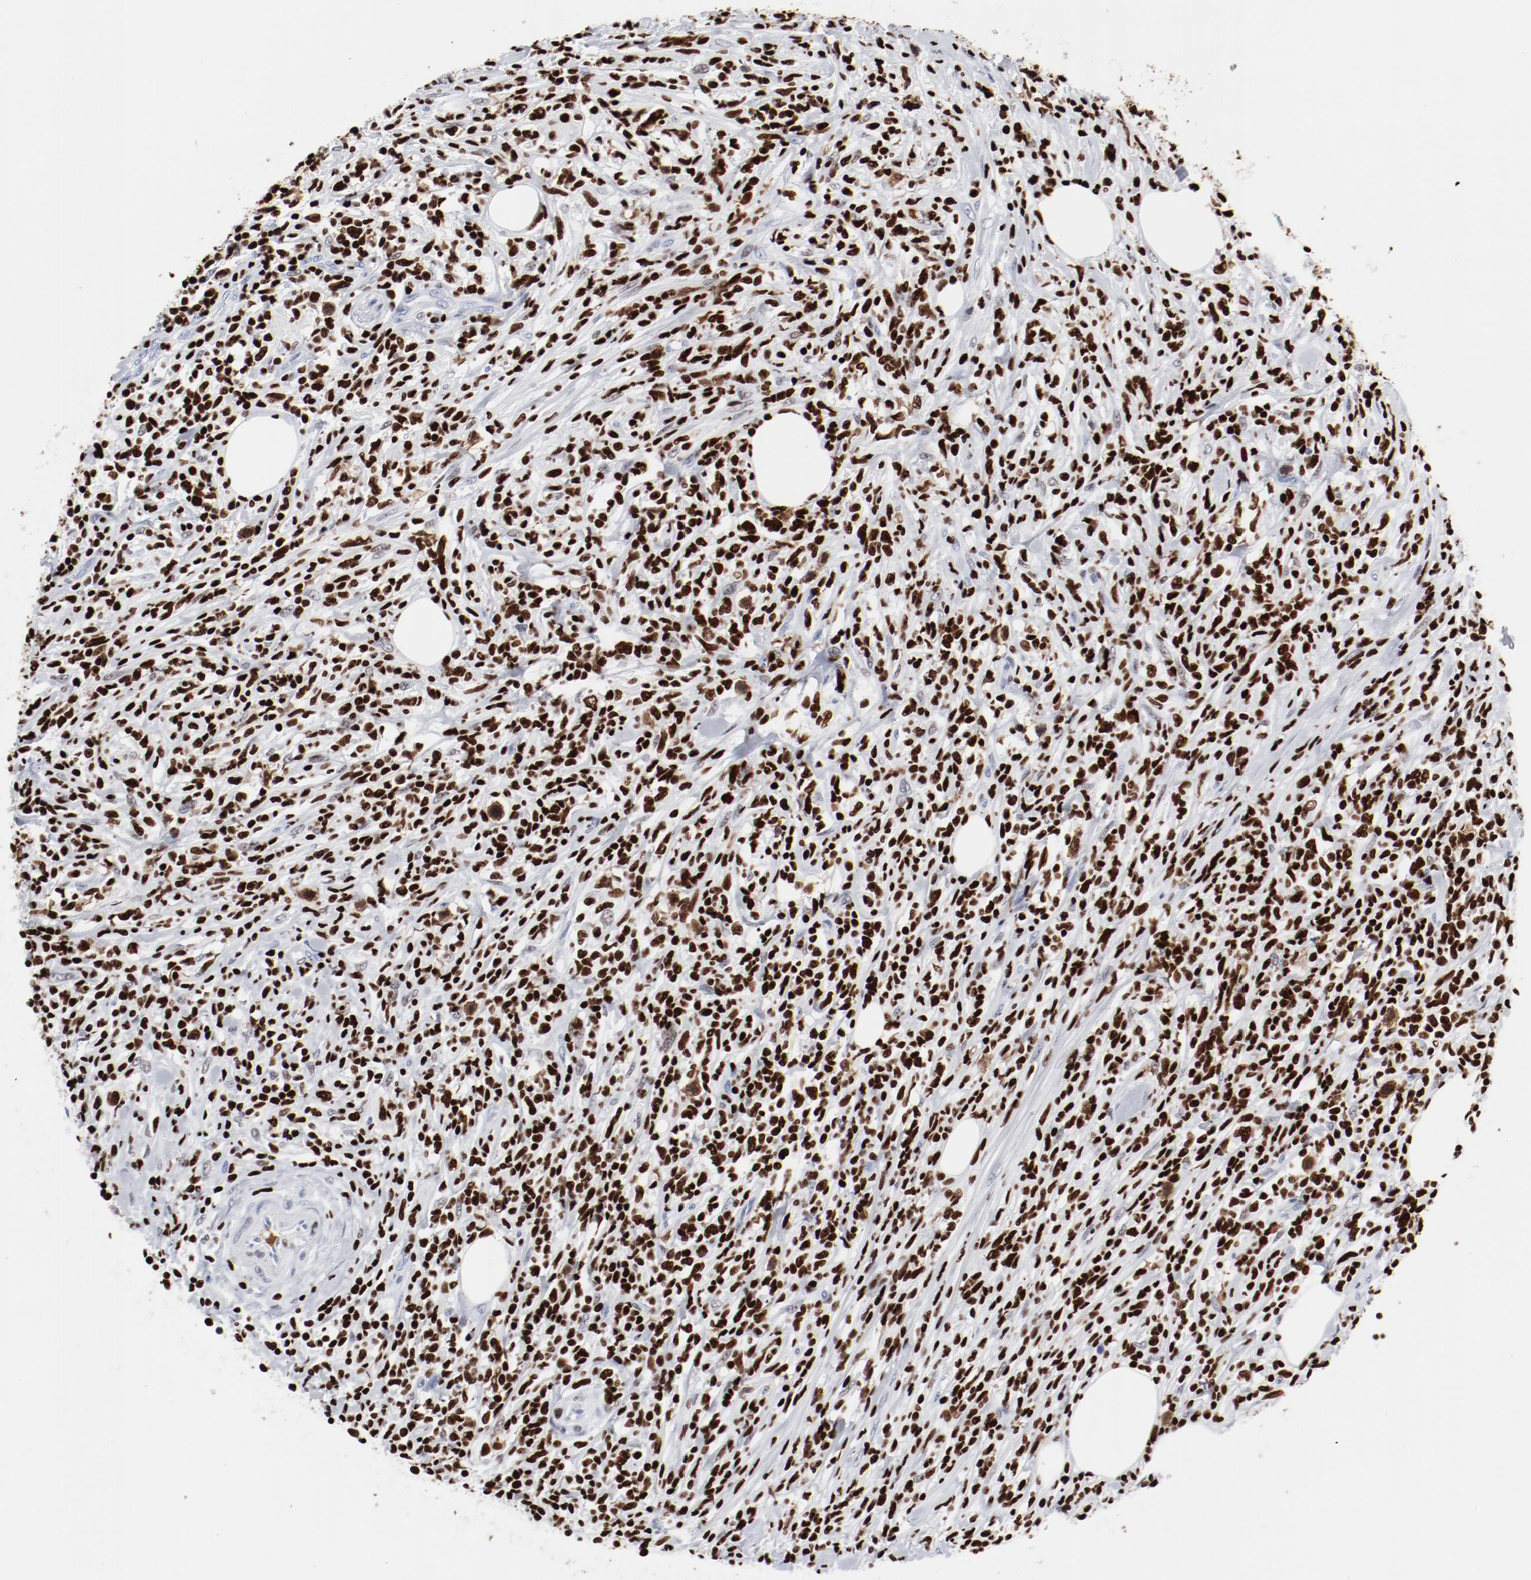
{"staining": {"intensity": "strong", "quantity": ">75%", "location": "nuclear"}, "tissue": "lymphoma", "cell_type": "Tumor cells", "image_type": "cancer", "snomed": [{"axis": "morphology", "description": "Malignant lymphoma, non-Hodgkin's type, High grade"}, {"axis": "topography", "description": "Lymph node"}], "caption": "Protein expression analysis of human malignant lymphoma, non-Hodgkin's type (high-grade) reveals strong nuclear staining in about >75% of tumor cells.", "gene": "SMARCC2", "patient": {"sex": "female", "age": 84}}